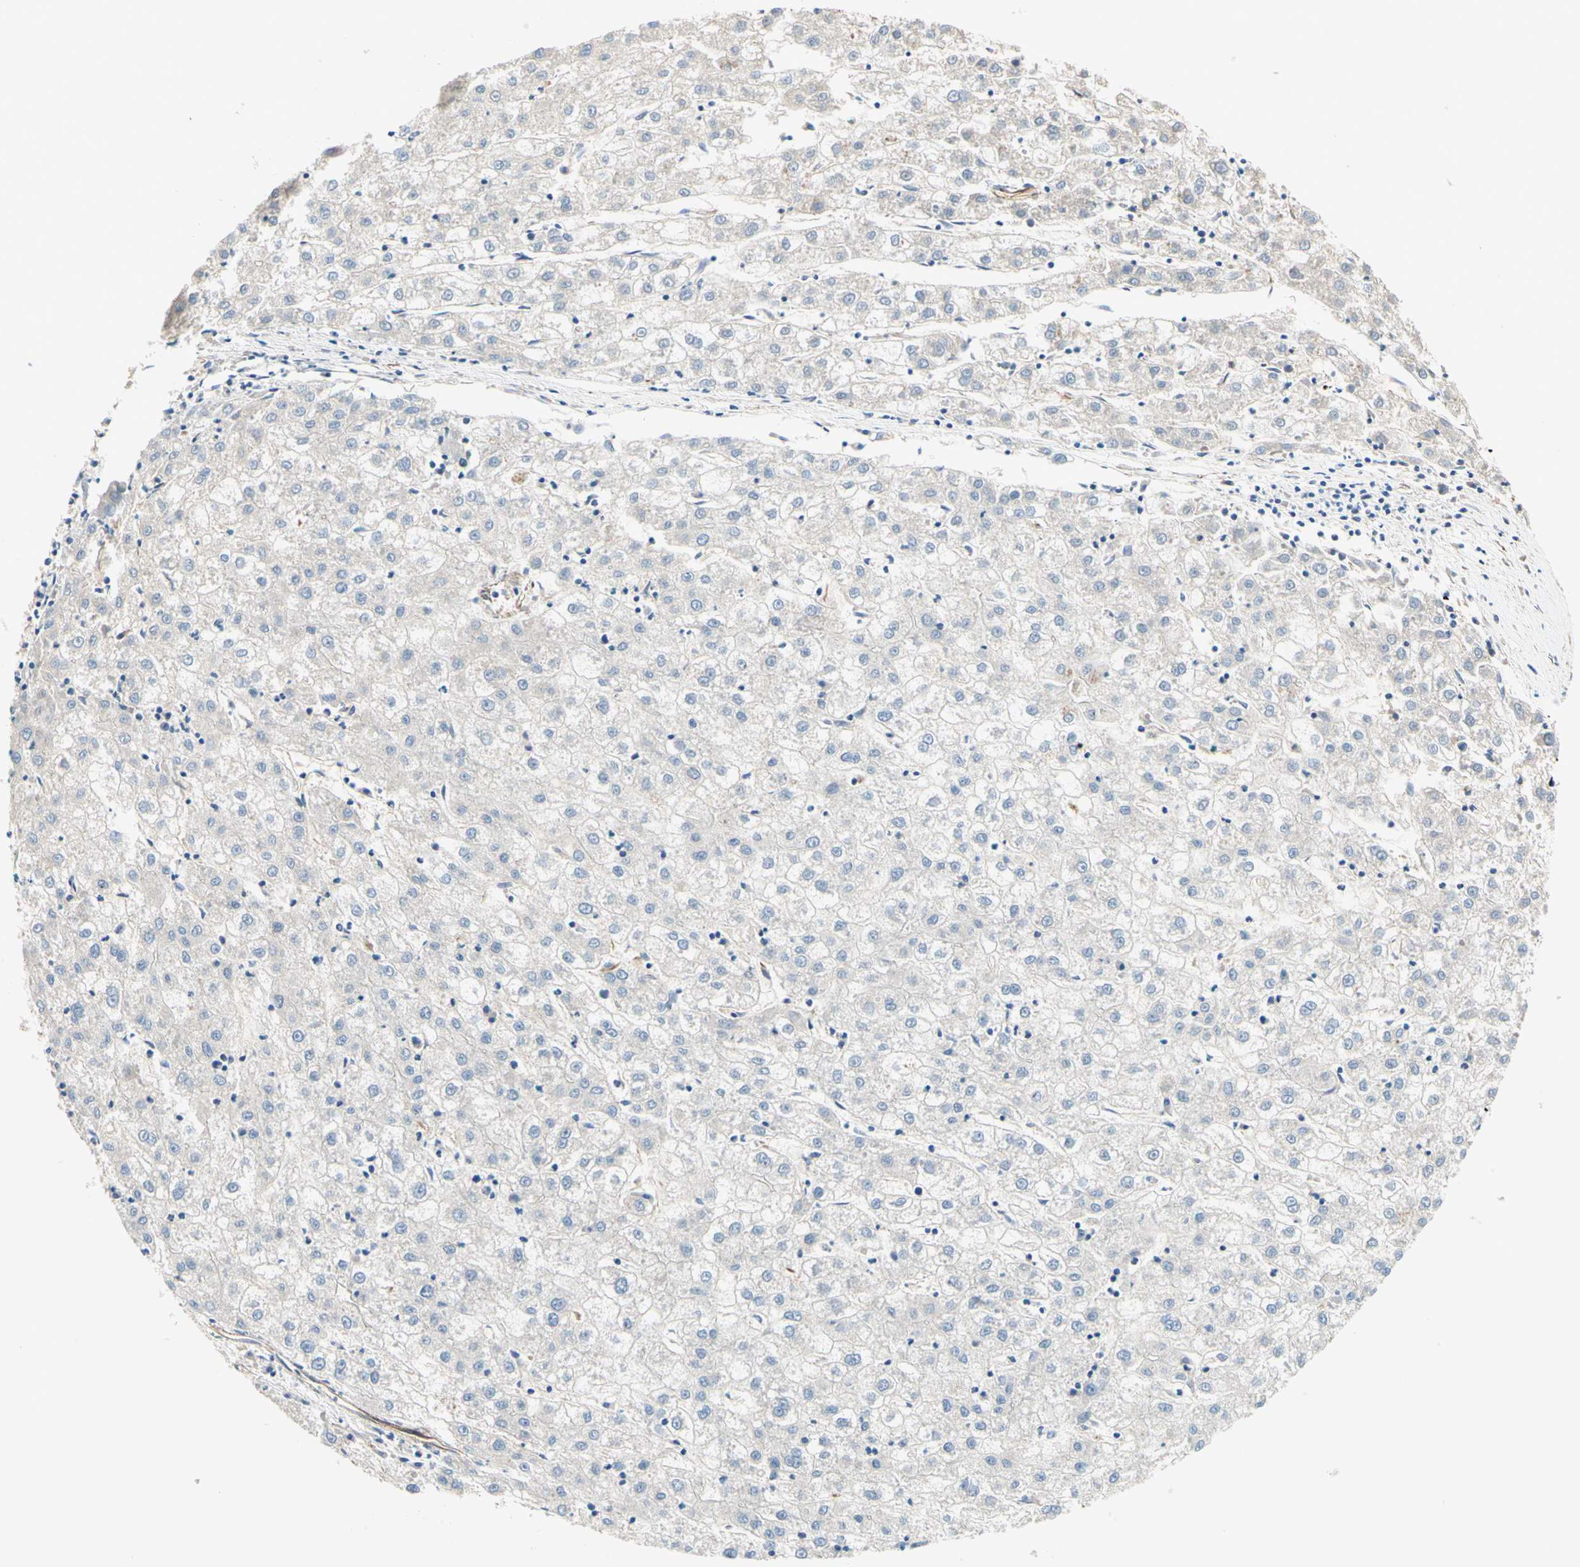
{"staining": {"intensity": "negative", "quantity": "none", "location": "none"}, "tissue": "liver cancer", "cell_type": "Tumor cells", "image_type": "cancer", "snomed": [{"axis": "morphology", "description": "Carcinoma, Hepatocellular, NOS"}, {"axis": "topography", "description": "Liver"}], "caption": "Tumor cells show no significant protein positivity in liver cancer. (DAB (3,3'-diaminobenzidine) immunohistochemistry (IHC) visualized using brightfield microscopy, high magnification).", "gene": "TRAF2", "patient": {"sex": "male", "age": 72}}